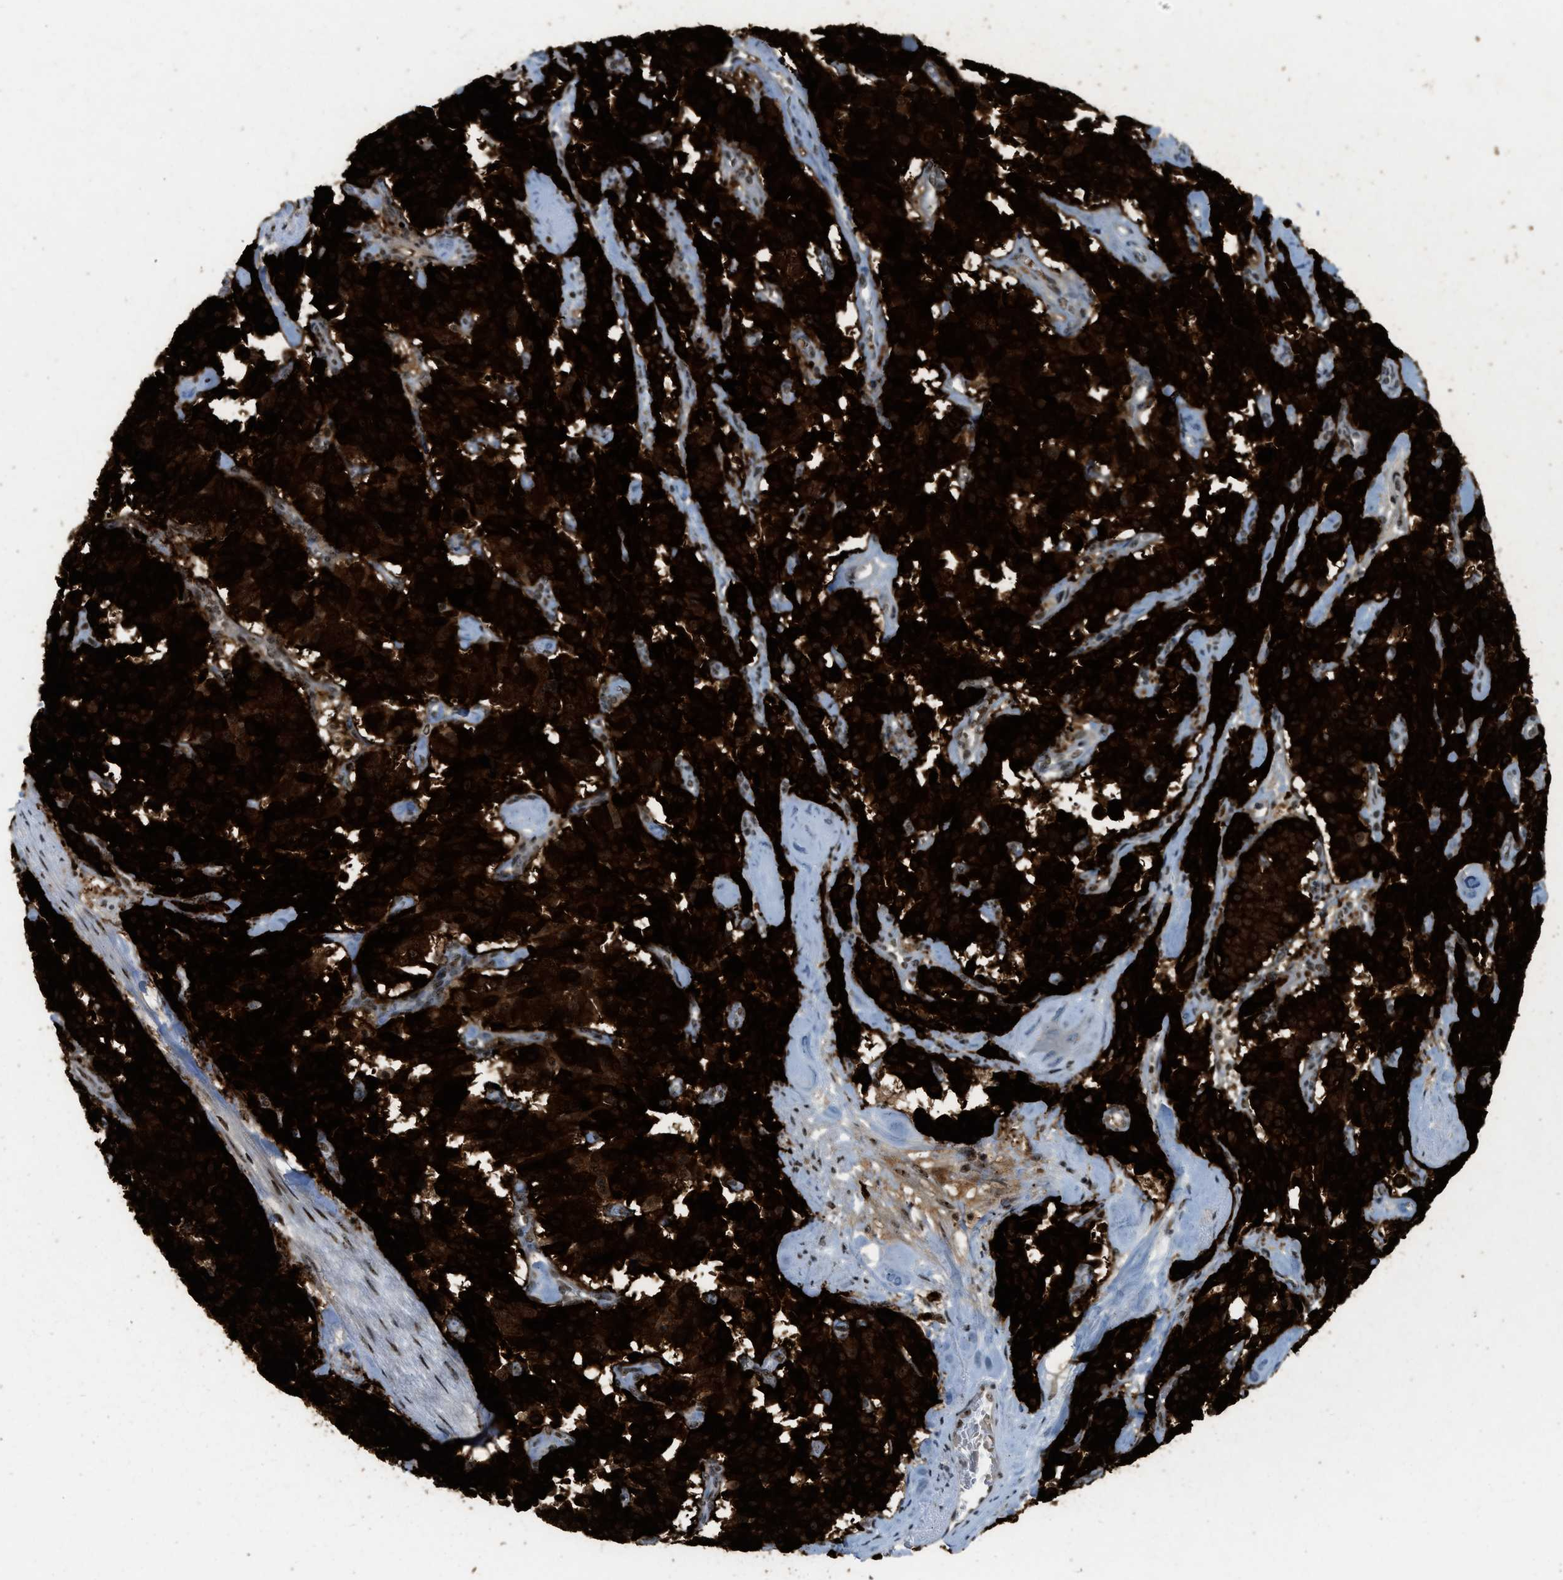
{"staining": {"intensity": "strong", "quantity": ">75%", "location": "cytoplasmic/membranous,nuclear"}, "tissue": "carcinoid", "cell_type": "Tumor cells", "image_type": "cancer", "snomed": [{"axis": "morphology", "description": "Carcinoid, malignant, NOS"}, {"axis": "topography", "description": "Lung"}], "caption": "Immunohistochemical staining of carcinoid (malignant) demonstrates high levels of strong cytoplasmic/membranous and nuclear positivity in about >75% of tumor cells.", "gene": "URB1", "patient": {"sex": "male", "age": 30}}